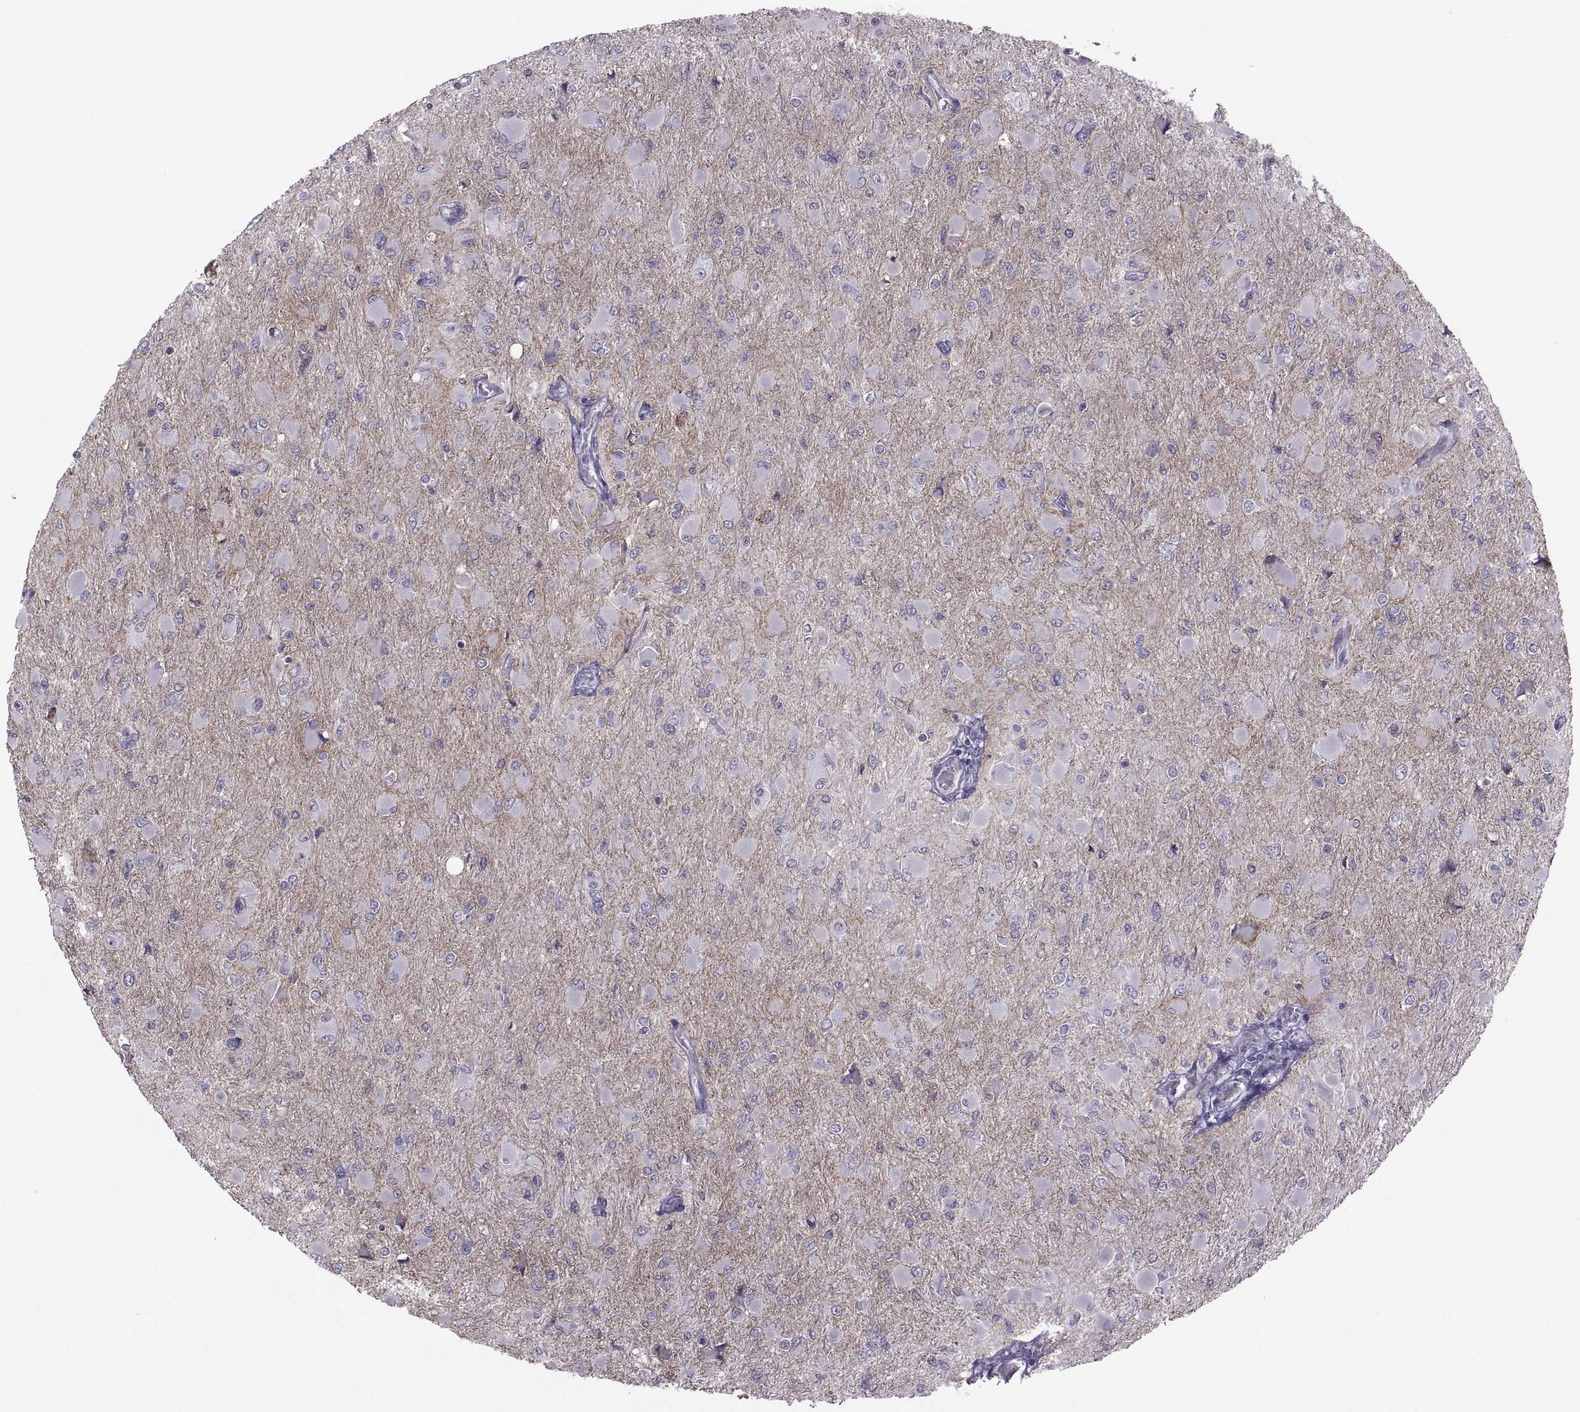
{"staining": {"intensity": "negative", "quantity": "none", "location": "none"}, "tissue": "glioma", "cell_type": "Tumor cells", "image_type": "cancer", "snomed": [{"axis": "morphology", "description": "Glioma, malignant, High grade"}, {"axis": "topography", "description": "Cerebral cortex"}], "caption": "This is a image of IHC staining of glioma, which shows no positivity in tumor cells.", "gene": "ASIC2", "patient": {"sex": "female", "age": 36}}